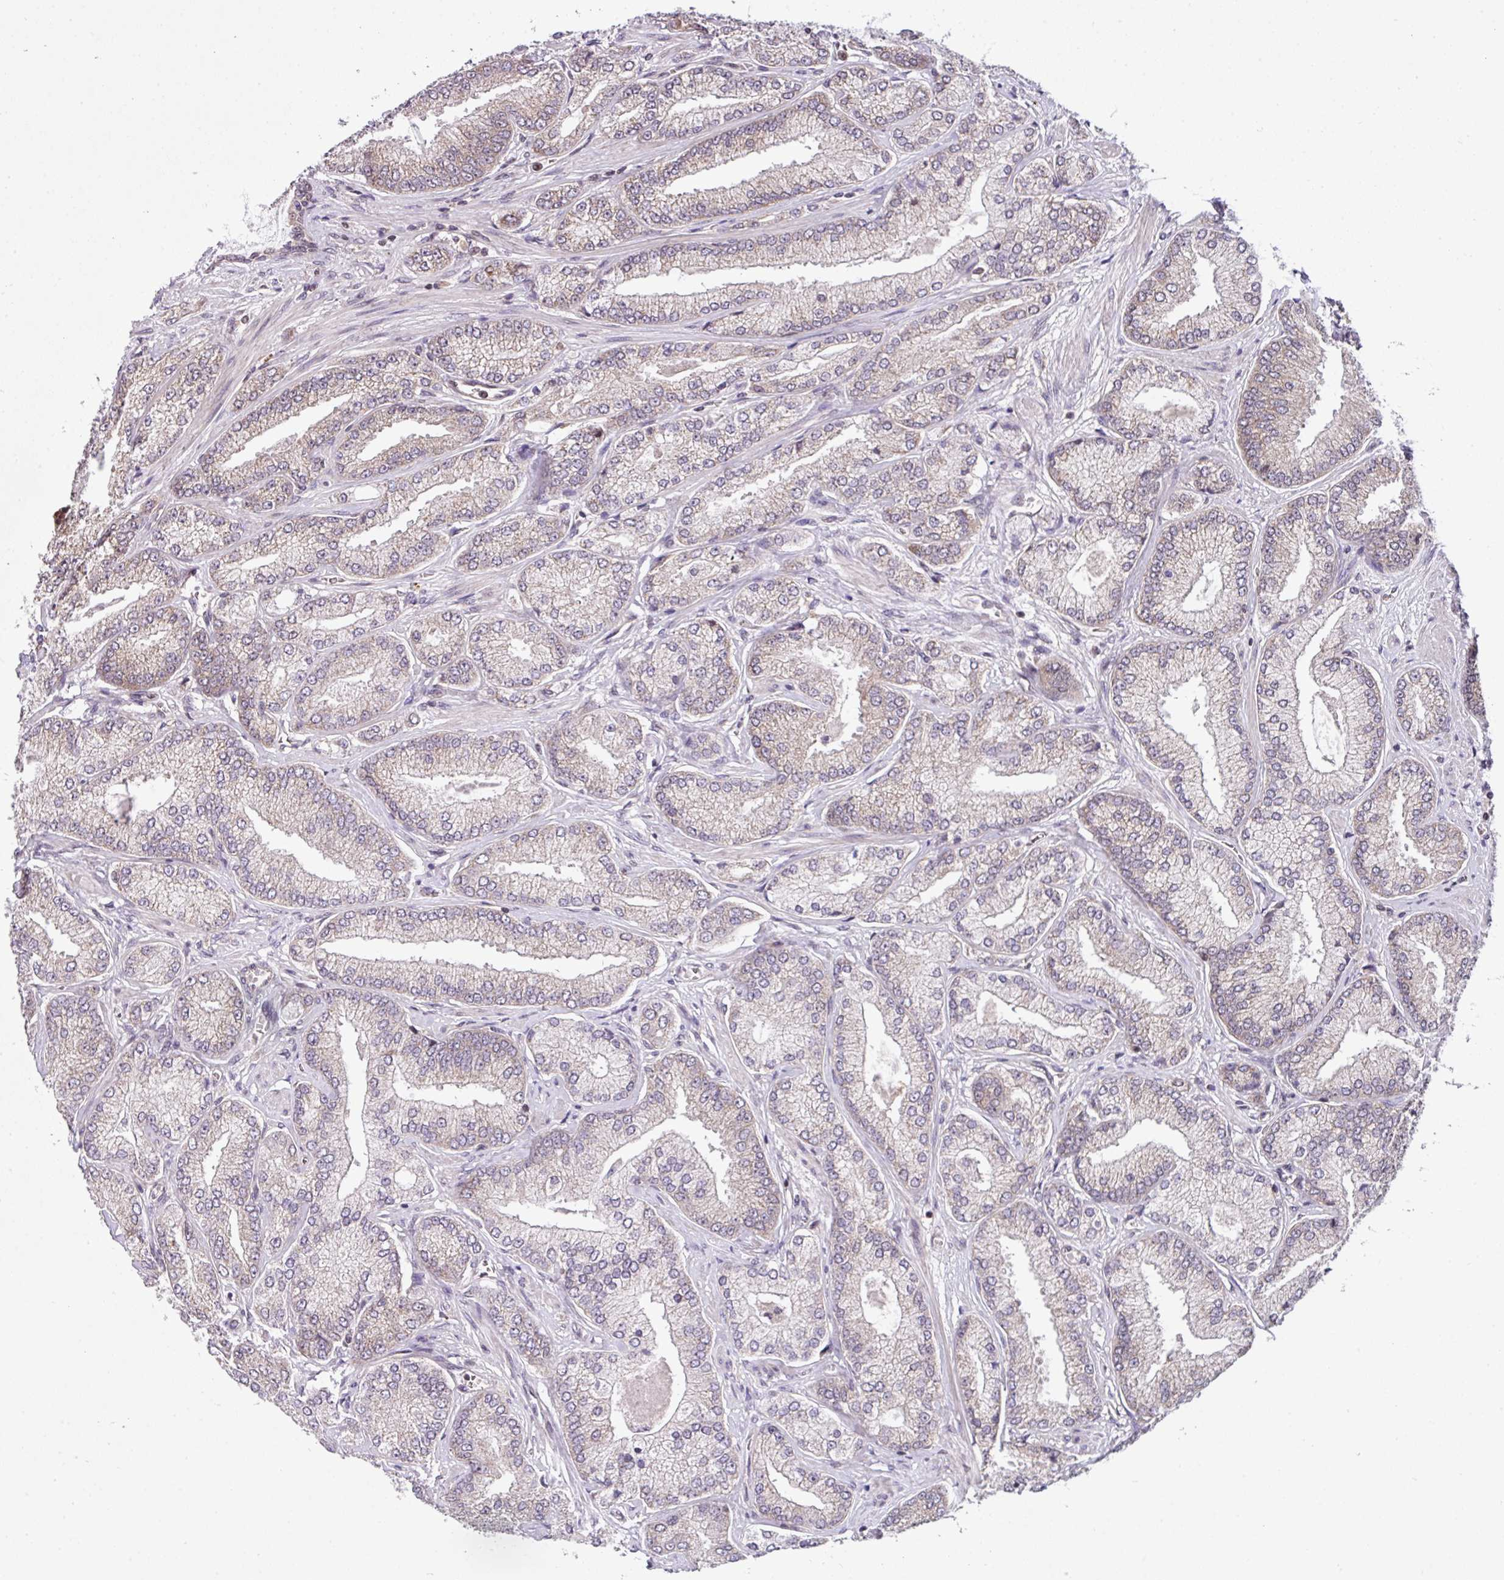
{"staining": {"intensity": "weak", "quantity": "25%-75%", "location": "cytoplasmic/membranous"}, "tissue": "prostate cancer", "cell_type": "Tumor cells", "image_type": "cancer", "snomed": [{"axis": "morphology", "description": "Adenocarcinoma, High grade"}, {"axis": "topography", "description": "Prostate"}], "caption": "An image showing weak cytoplasmic/membranous expression in about 25%-75% of tumor cells in prostate adenocarcinoma (high-grade), as visualized by brown immunohistochemical staining.", "gene": "PLK1", "patient": {"sex": "male", "age": 68}}